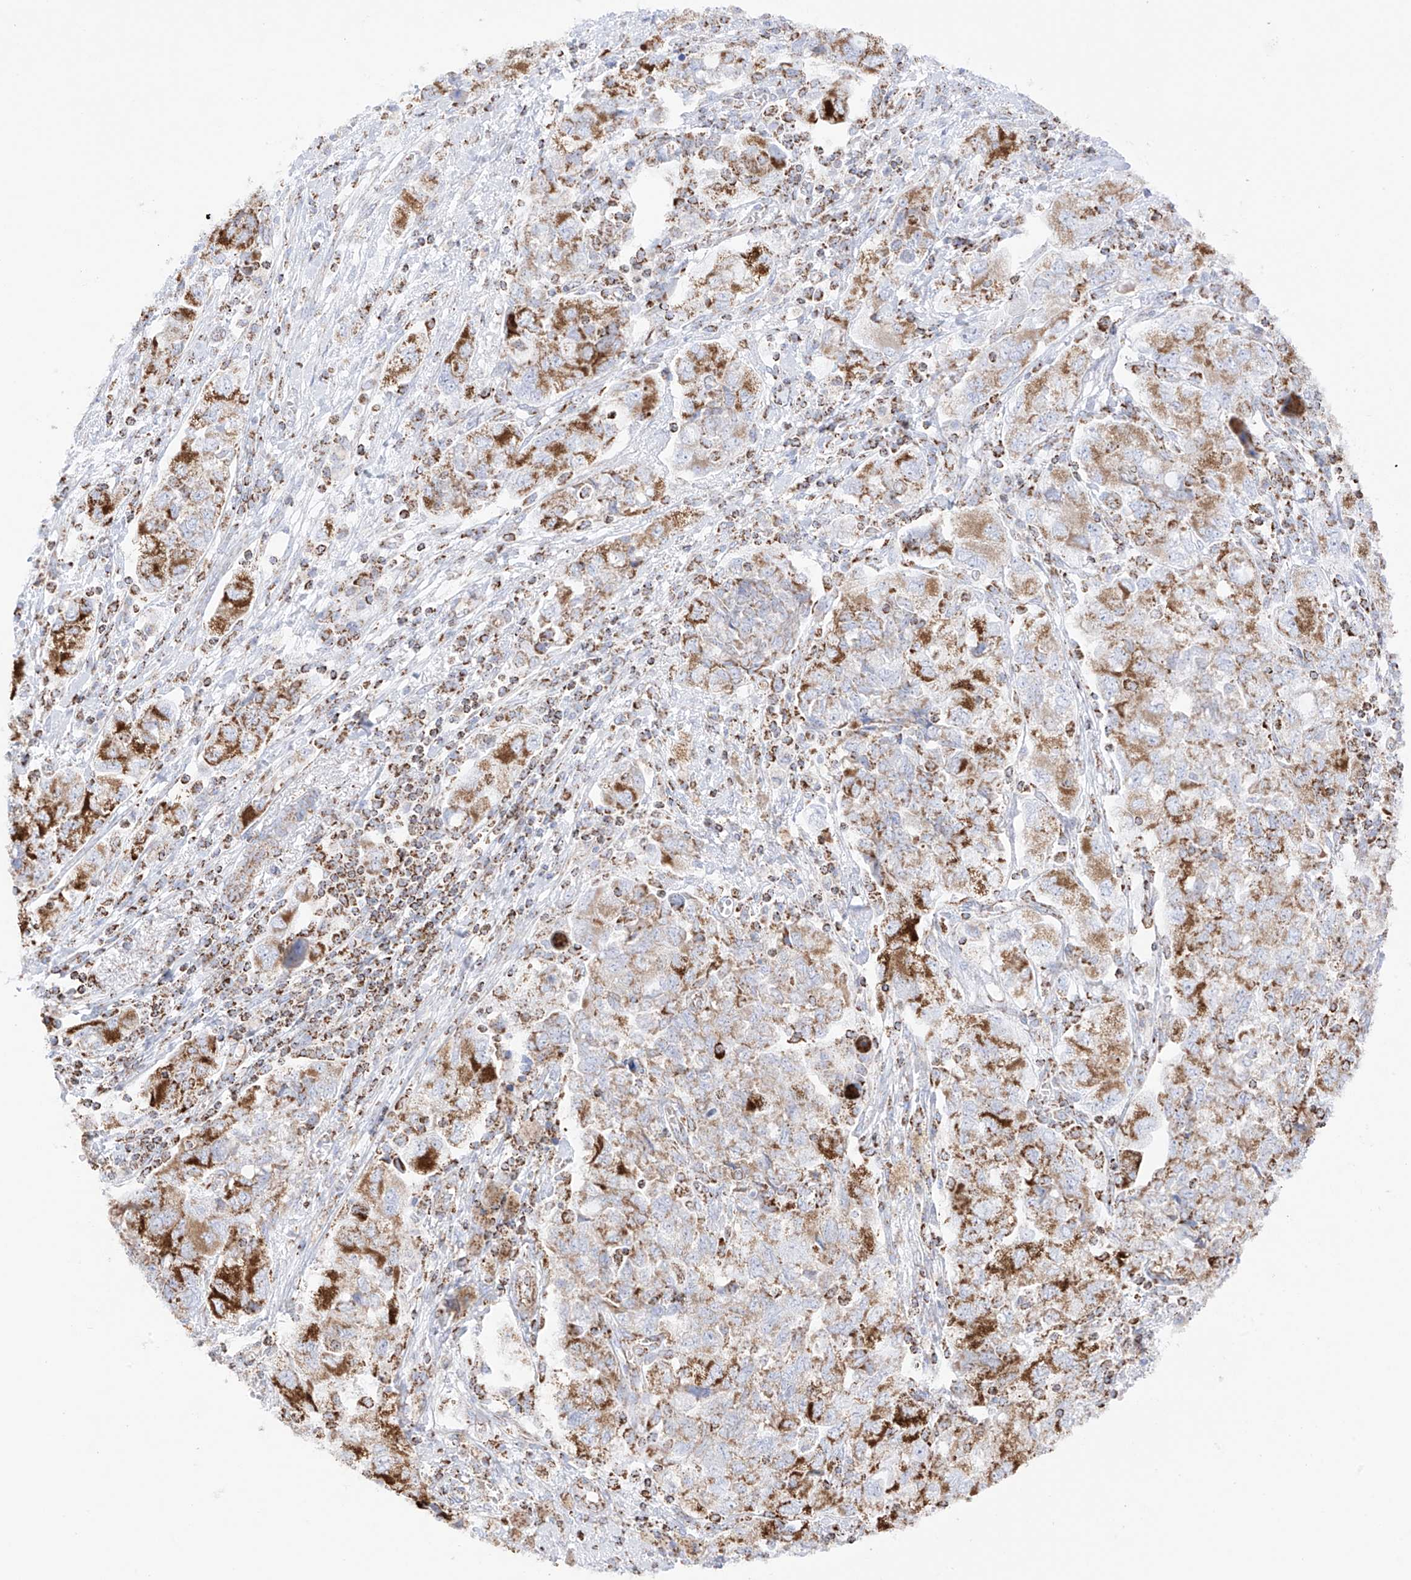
{"staining": {"intensity": "moderate", "quantity": ">75%", "location": "cytoplasmic/membranous"}, "tissue": "ovarian cancer", "cell_type": "Tumor cells", "image_type": "cancer", "snomed": [{"axis": "morphology", "description": "Carcinoma, NOS"}, {"axis": "morphology", "description": "Cystadenocarcinoma, serous, NOS"}, {"axis": "topography", "description": "Ovary"}], "caption": "A brown stain highlights moderate cytoplasmic/membranous staining of a protein in human ovarian cancer (serous cystadenocarcinoma) tumor cells. The protein is stained brown, and the nuclei are stained in blue (DAB (3,3'-diaminobenzidine) IHC with brightfield microscopy, high magnification).", "gene": "XKR3", "patient": {"sex": "female", "age": 69}}